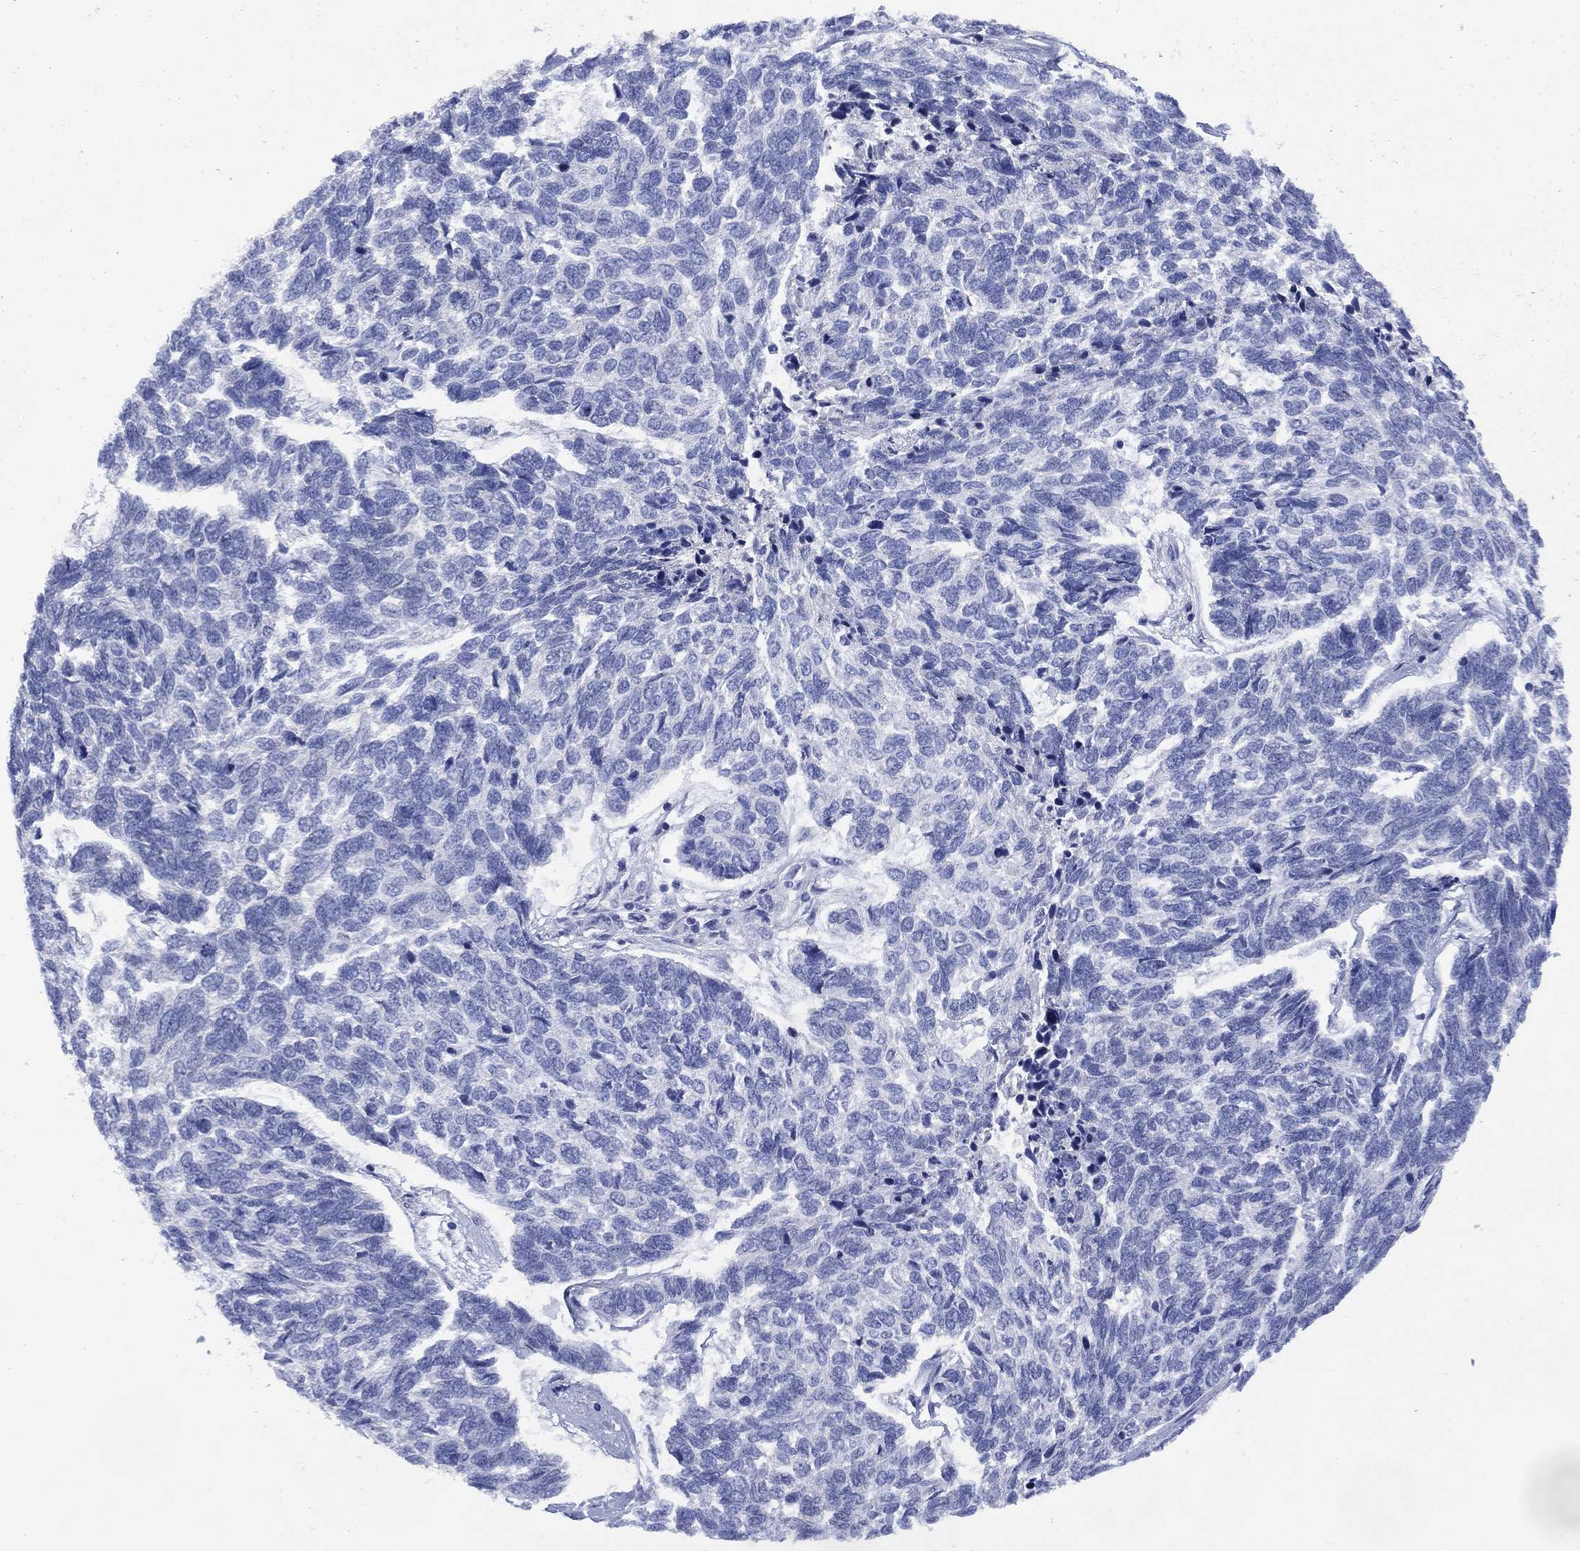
{"staining": {"intensity": "negative", "quantity": "none", "location": "none"}, "tissue": "skin cancer", "cell_type": "Tumor cells", "image_type": "cancer", "snomed": [{"axis": "morphology", "description": "Basal cell carcinoma"}, {"axis": "topography", "description": "Skin"}], "caption": "A histopathology image of skin cancer stained for a protein exhibits no brown staining in tumor cells. Nuclei are stained in blue.", "gene": "CHRNA3", "patient": {"sex": "female", "age": 65}}